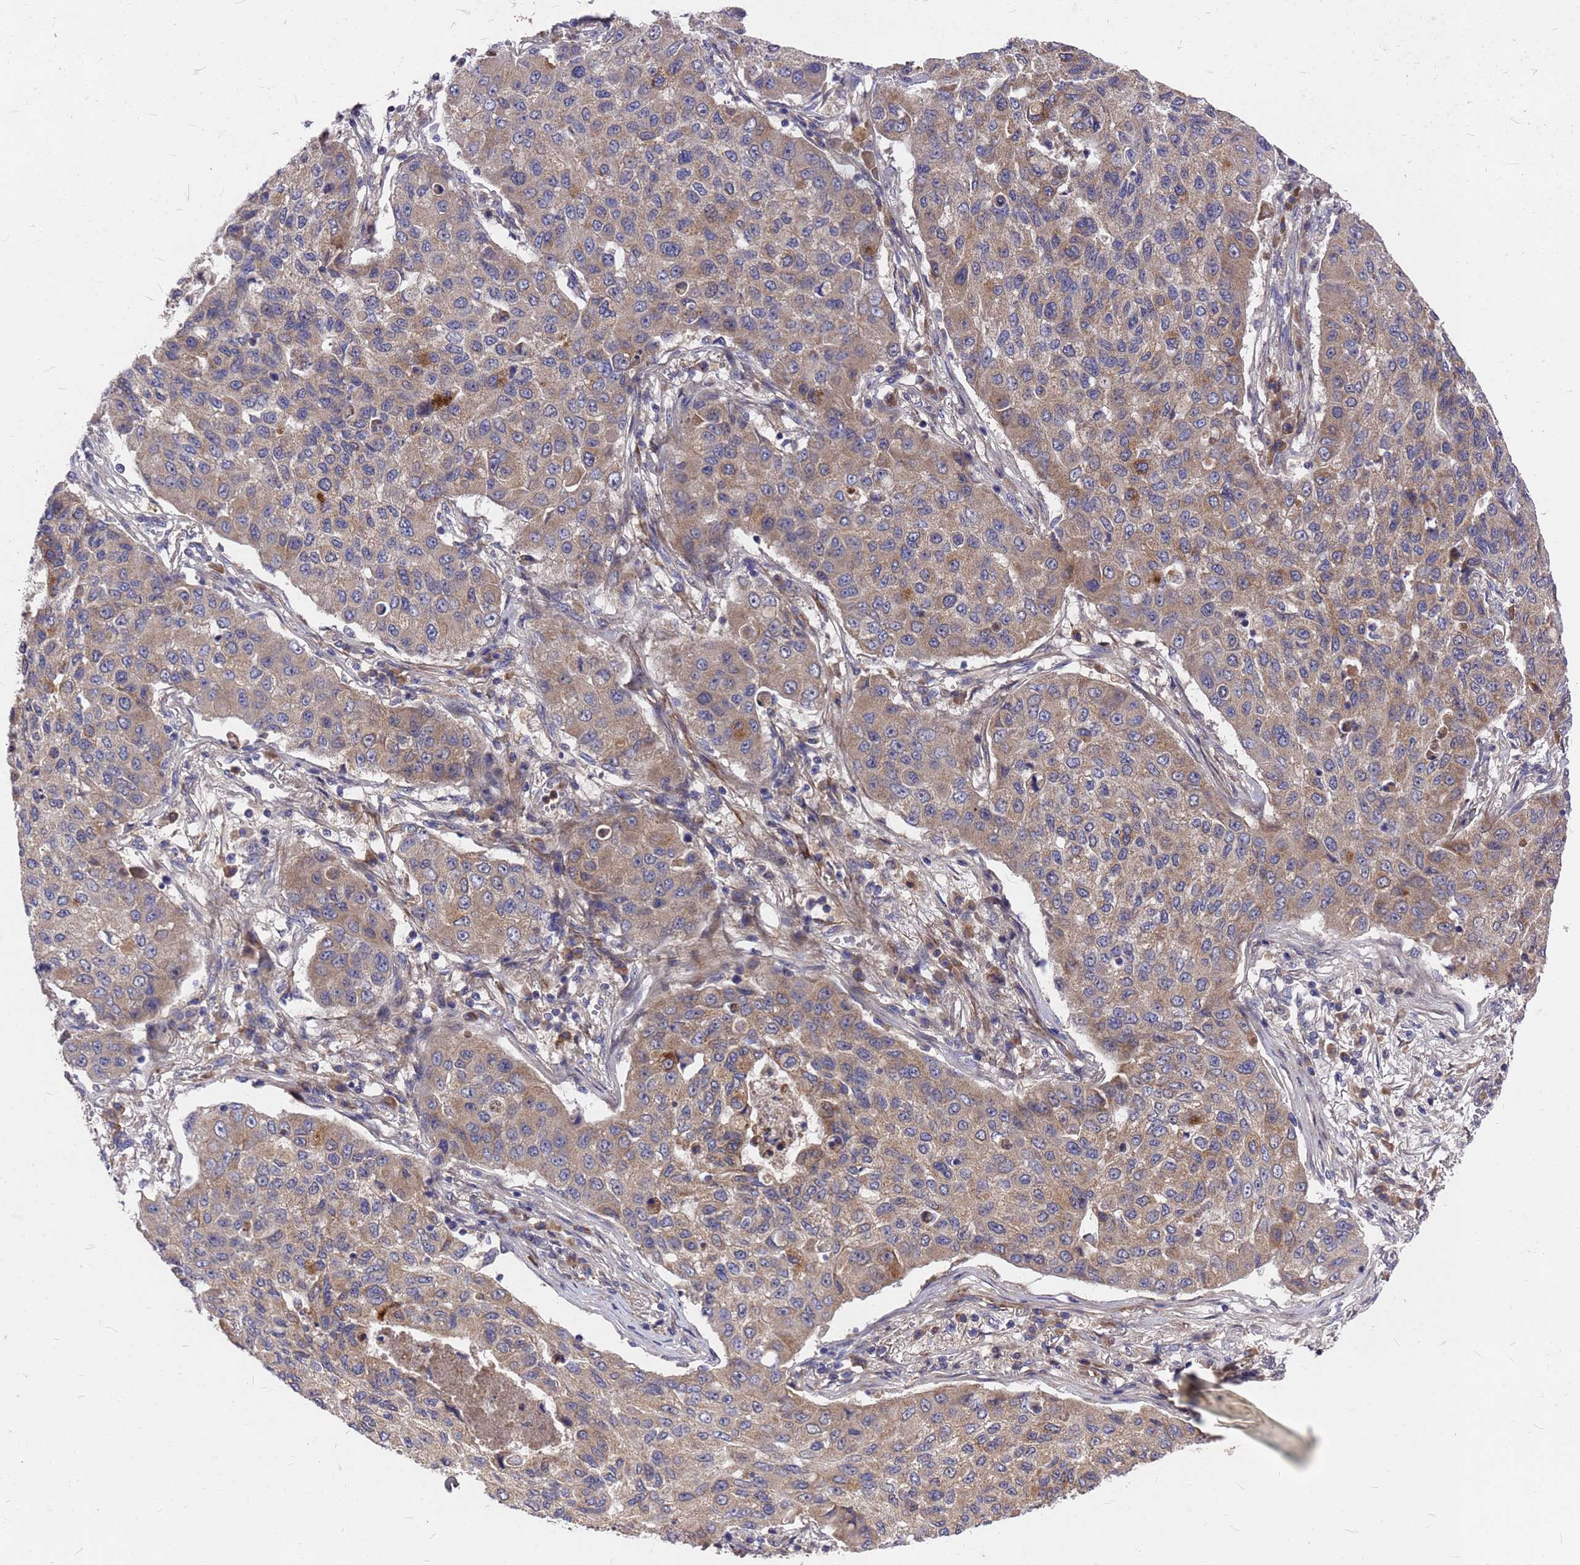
{"staining": {"intensity": "weak", "quantity": "25%-75%", "location": "cytoplasmic/membranous"}, "tissue": "lung cancer", "cell_type": "Tumor cells", "image_type": "cancer", "snomed": [{"axis": "morphology", "description": "Squamous cell carcinoma, NOS"}, {"axis": "topography", "description": "Lung"}], "caption": "Lung cancer (squamous cell carcinoma) was stained to show a protein in brown. There is low levels of weak cytoplasmic/membranous expression in approximately 25%-75% of tumor cells.", "gene": "ZNF717", "patient": {"sex": "male", "age": 74}}